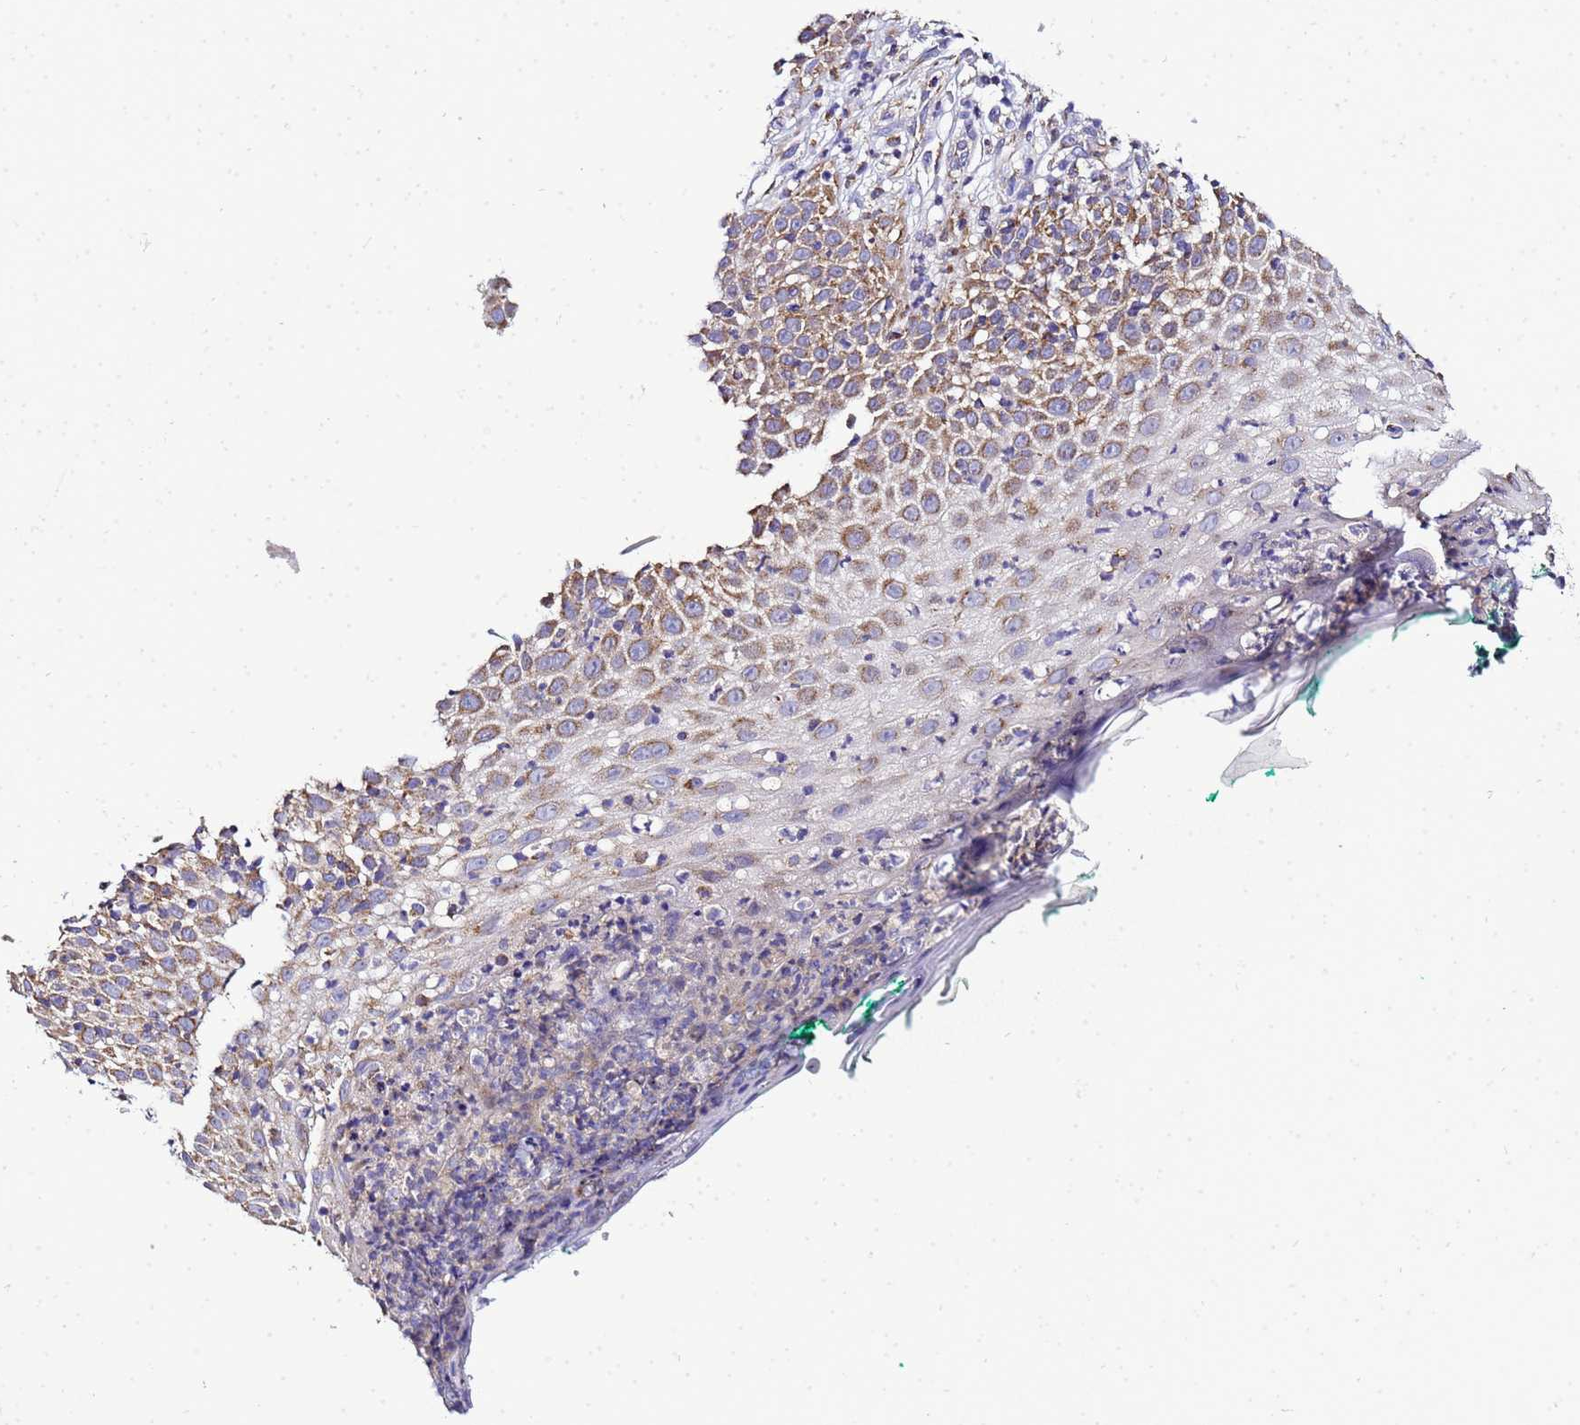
{"staining": {"intensity": "moderate", "quantity": ">75%", "location": "cytoplasmic/membranous"}, "tissue": "melanoma", "cell_type": "Tumor cells", "image_type": "cancer", "snomed": [{"axis": "morphology", "description": "Necrosis, NOS"}, {"axis": "morphology", "description": "Malignant melanoma, NOS"}, {"axis": "topography", "description": "Skin"}], "caption": "Immunohistochemistry image of neoplastic tissue: melanoma stained using immunohistochemistry shows medium levels of moderate protein expression localized specifically in the cytoplasmic/membranous of tumor cells, appearing as a cytoplasmic/membranous brown color.", "gene": "HIGD2A", "patient": {"sex": "female", "age": 87}}